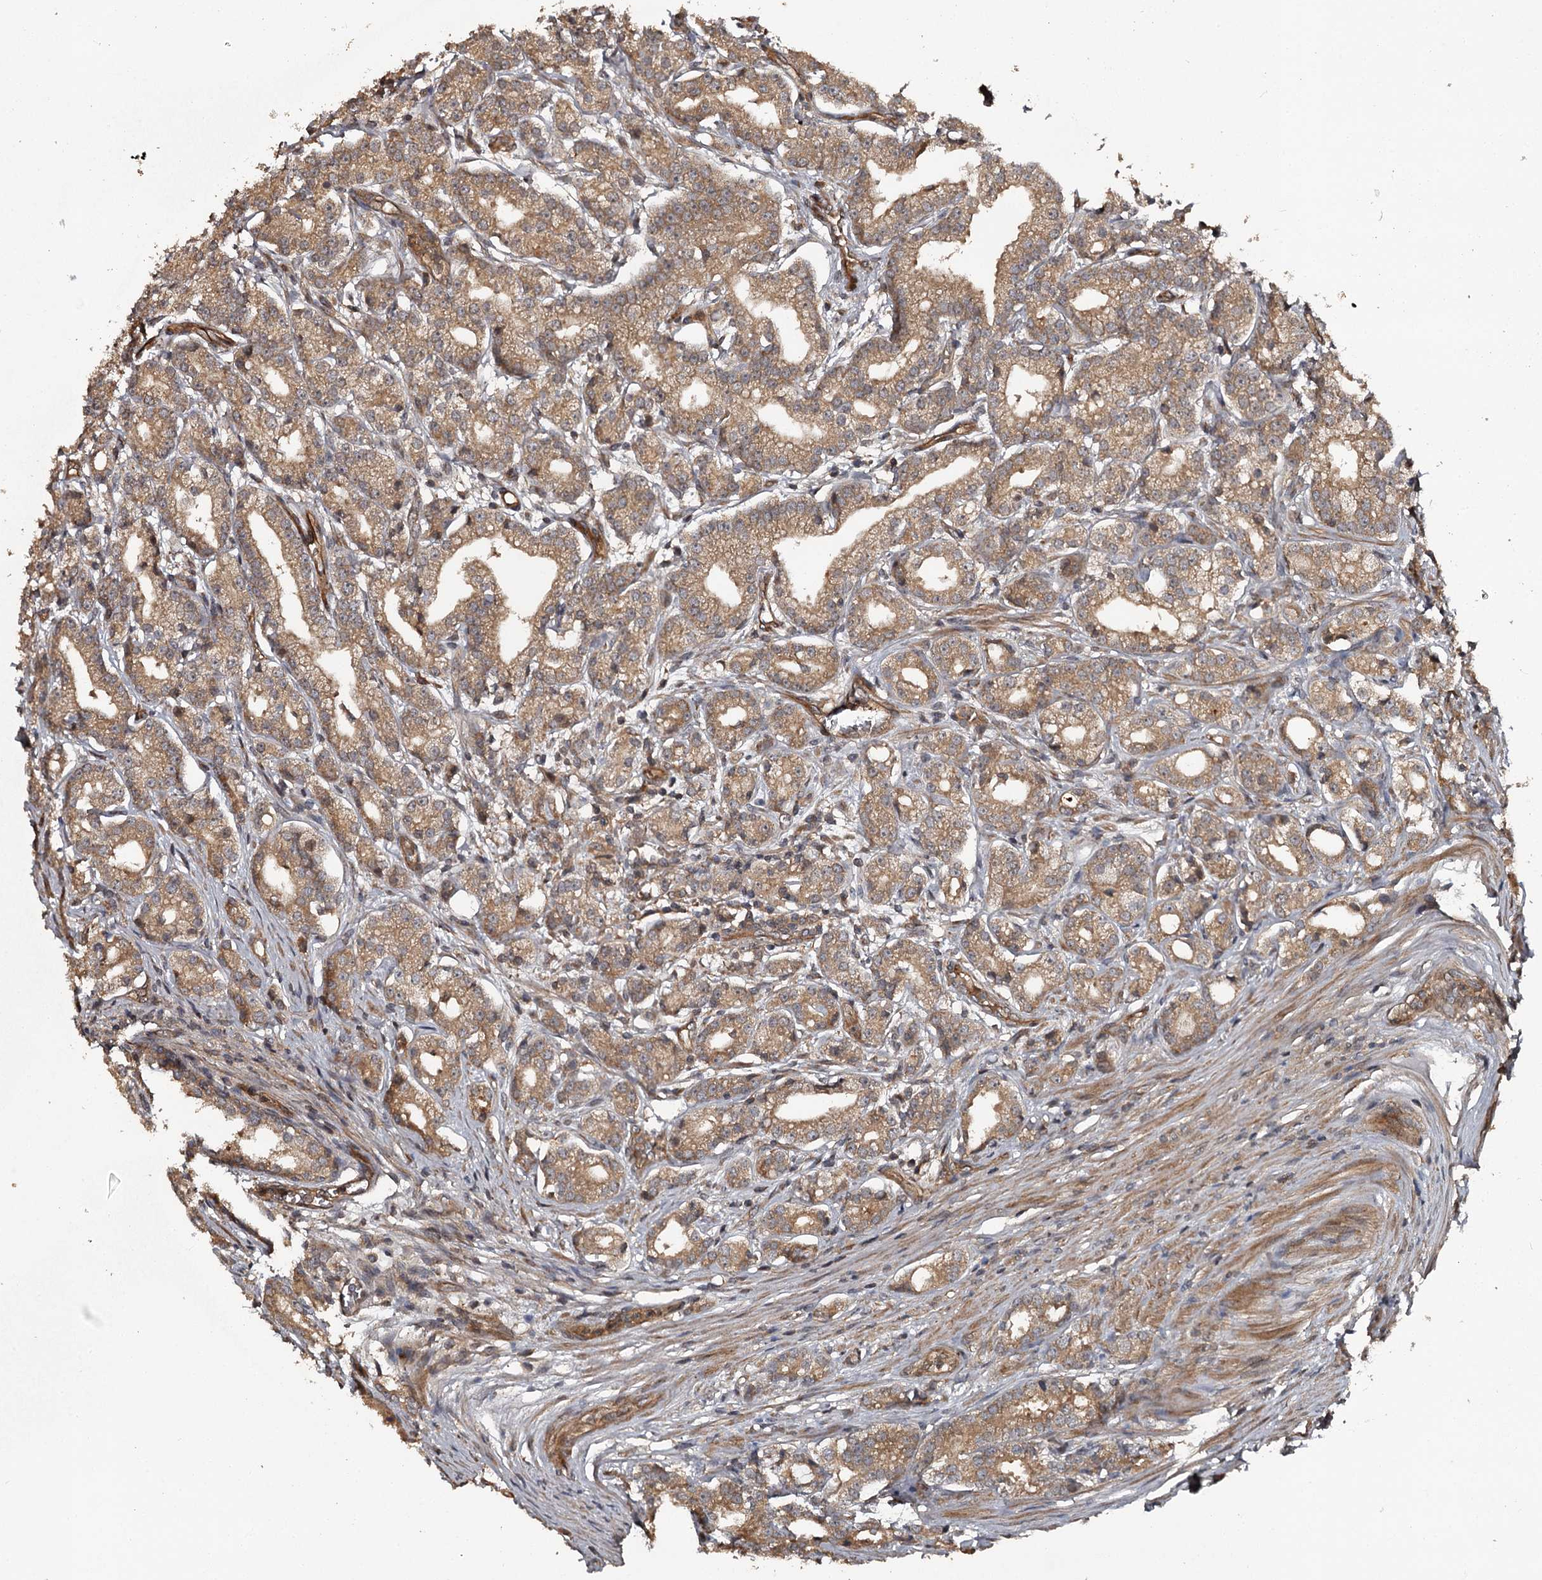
{"staining": {"intensity": "moderate", "quantity": ">75%", "location": "cytoplasmic/membranous"}, "tissue": "prostate cancer", "cell_type": "Tumor cells", "image_type": "cancer", "snomed": [{"axis": "morphology", "description": "Adenocarcinoma, High grade"}, {"axis": "topography", "description": "Prostate"}], "caption": "Immunohistochemistry of human prostate adenocarcinoma (high-grade) displays medium levels of moderate cytoplasmic/membranous staining in approximately >75% of tumor cells.", "gene": "RAB21", "patient": {"sex": "male", "age": 69}}